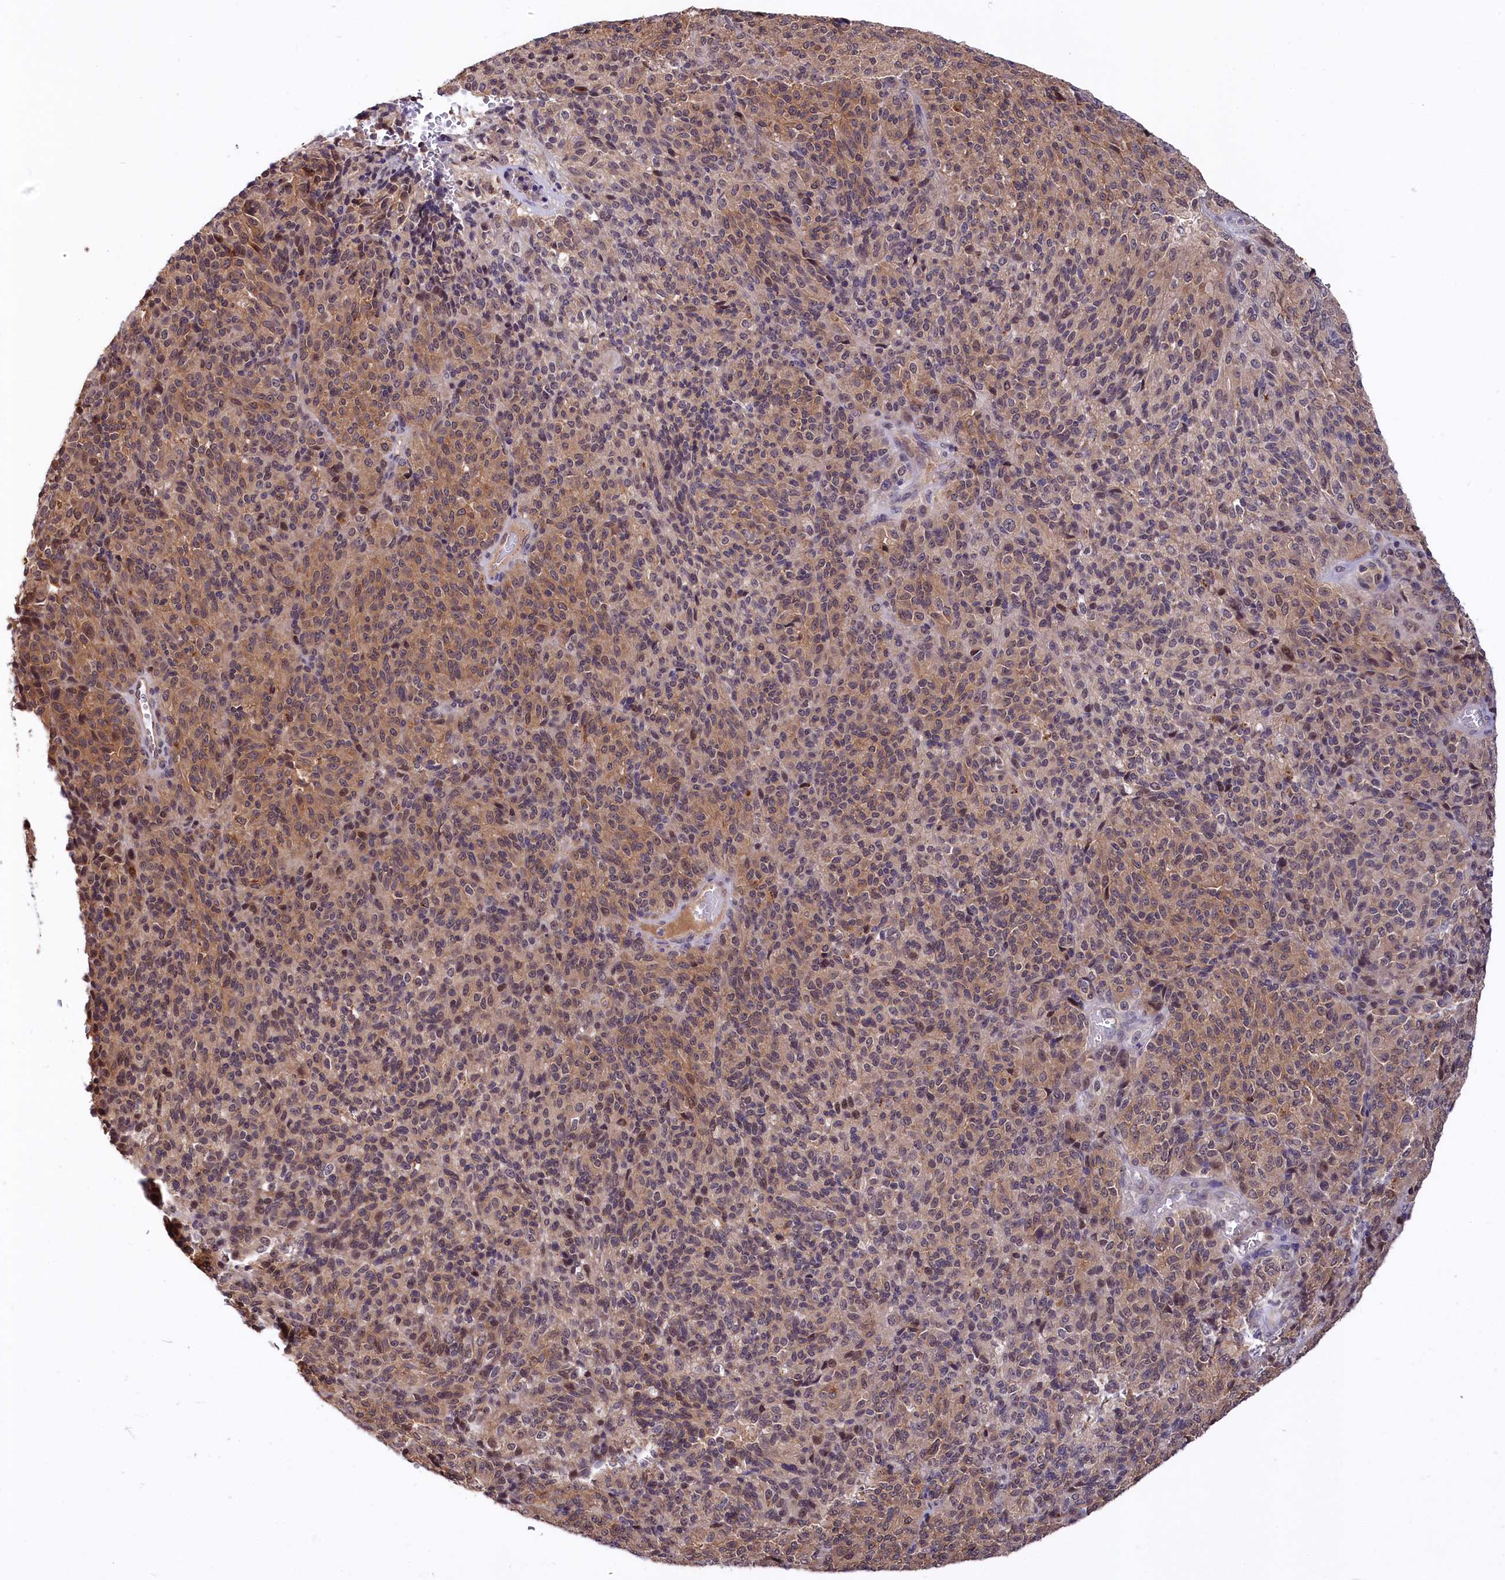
{"staining": {"intensity": "moderate", "quantity": ">75%", "location": "cytoplasmic/membranous"}, "tissue": "melanoma", "cell_type": "Tumor cells", "image_type": "cancer", "snomed": [{"axis": "morphology", "description": "Malignant melanoma, Metastatic site"}, {"axis": "topography", "description": "Brain"}], "caption": "Malignant melanoma (metastatic site) stained for a protein displays moderate cytoplasmic/membranous positivity in tumor cells. The protein of interest is stained brown, and the nuclei are stained in blue (DAB (3,3'-diaminobenzidine) IHC with brightfield microscopy, high magnification).", "gene": "UBE3A", "patient": {"sex": "female", "age": 56}}